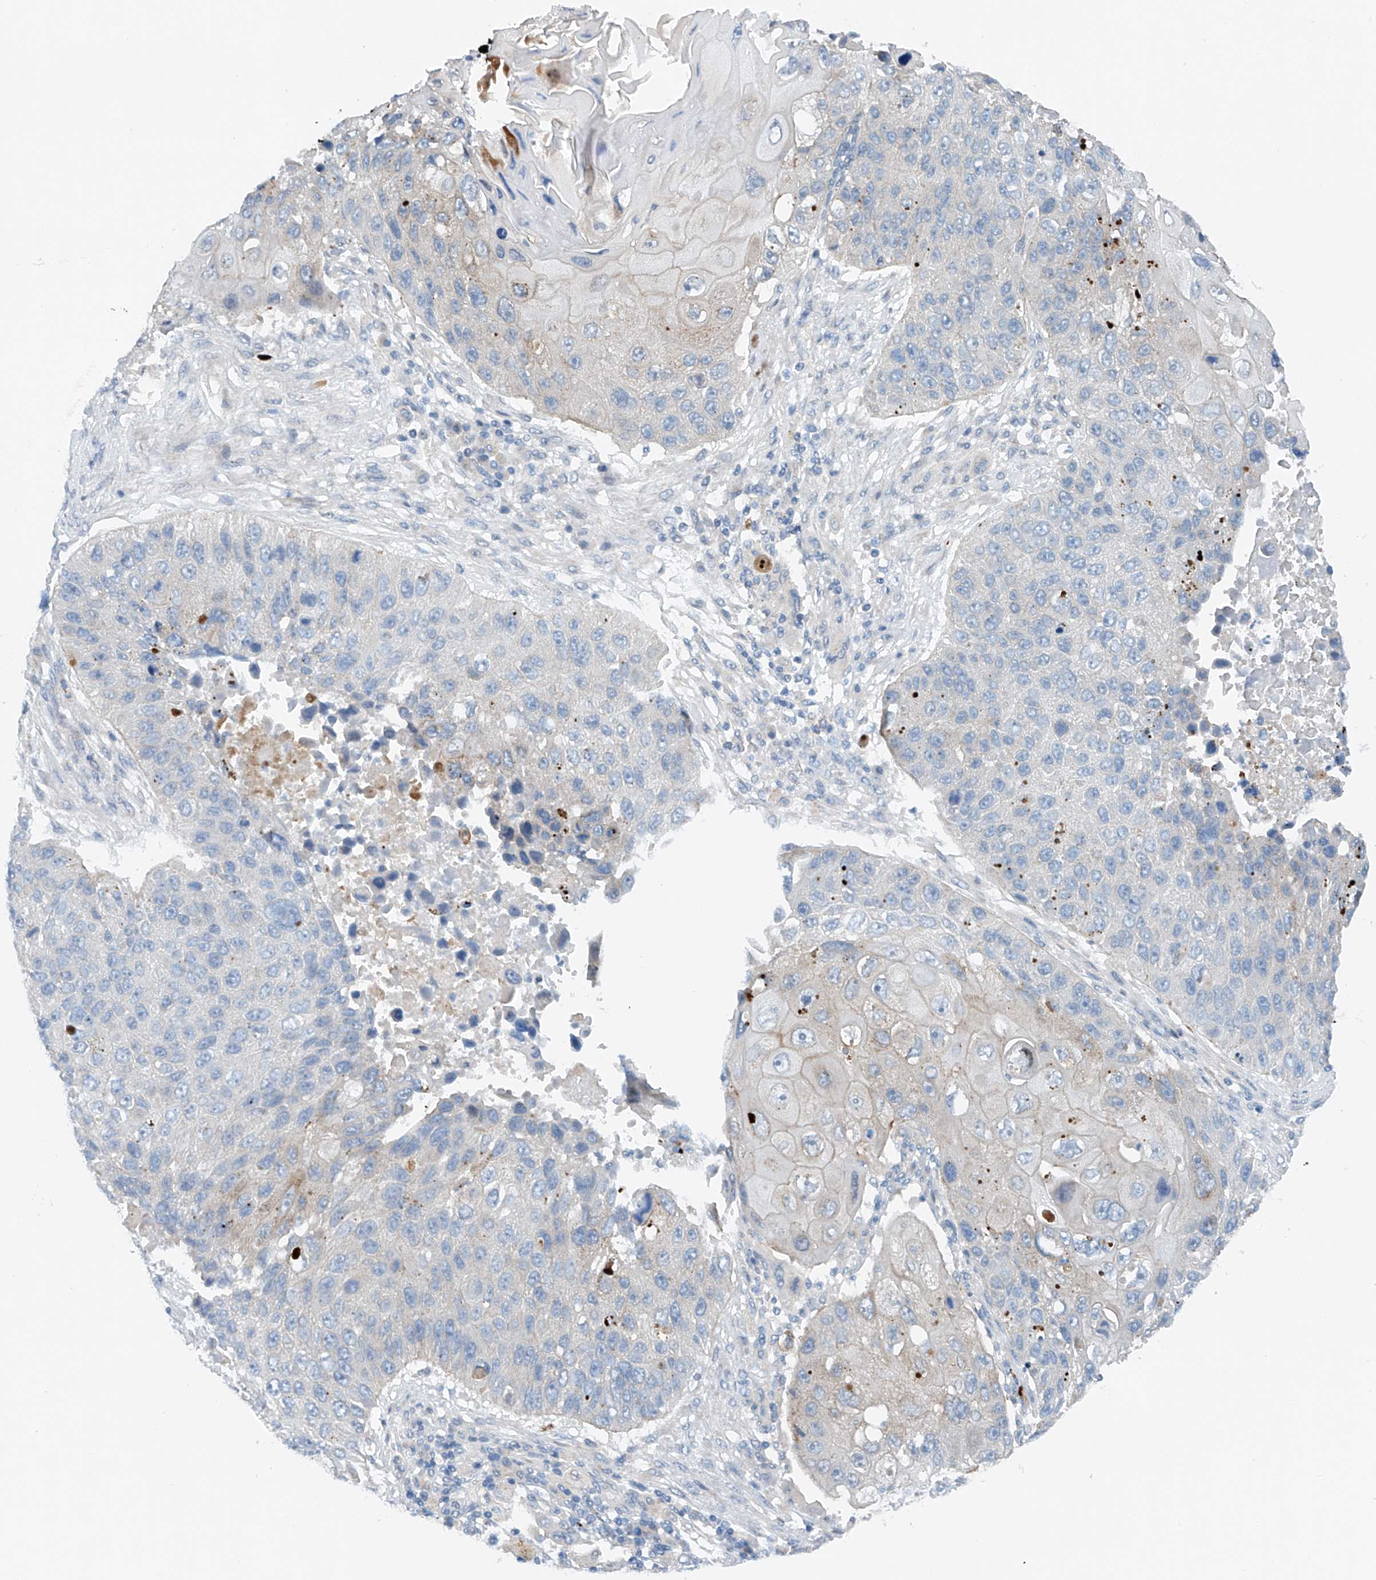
{"staining": {"intensity": "weak", "quantity": "<25%", "location": "cytoplasmic/membranous"}, "tissue": "lung cancer", "cell_type": "Tumor cells", "image_type": "cancer", "snomed": [{"axis": "morphology", "description": "Squamous cell carcinoma, NOS"}, {"axis": "topography", "description": "Lung"}], "caption": "Tumor cells are negative for protein expression in human lung squamous cell carcinoma.", "gene": "CEP85L", "patient": {"sex": "male", "age": 61}}